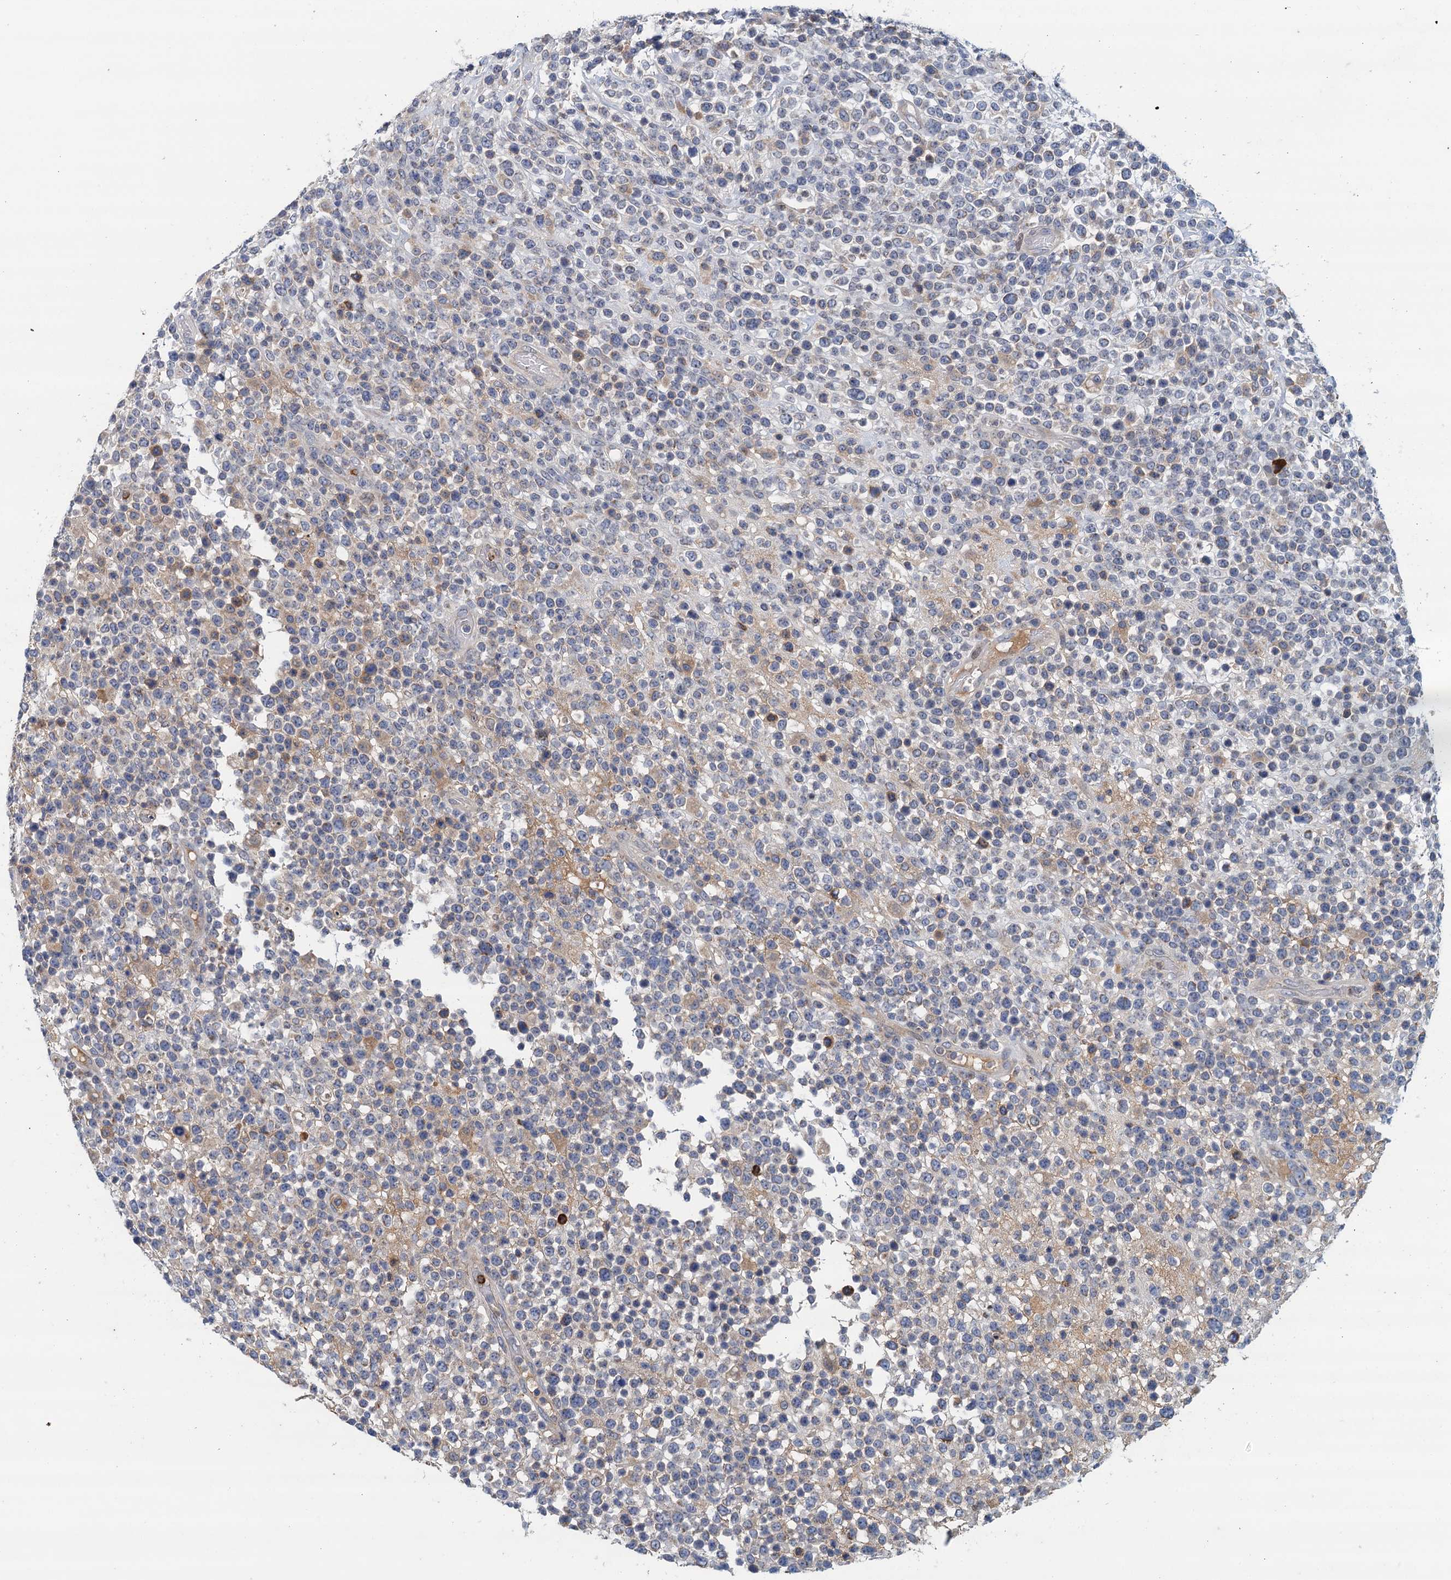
{"staining": {"intensity": "negative", "quantity": "none", "location": "none"}, "tissue": "lymphoma", "cell_type": "Tumor cells", "image_type": "cancer", "snomed": [{"axis": "morphology", "description": "Malignant lymphoma, non-Hodgkin's type, High grade"}, {"axis": "topography", "description": "Colon"}], "caption": "This is an immunohistochemistry (IHC) micrograph of human high-grade malignant lymphoma, non-Hodgkin's type. There is no expression in tumor cells.", "gene": "TPCN1", "patient": {"sex": "female", "age": 53}}